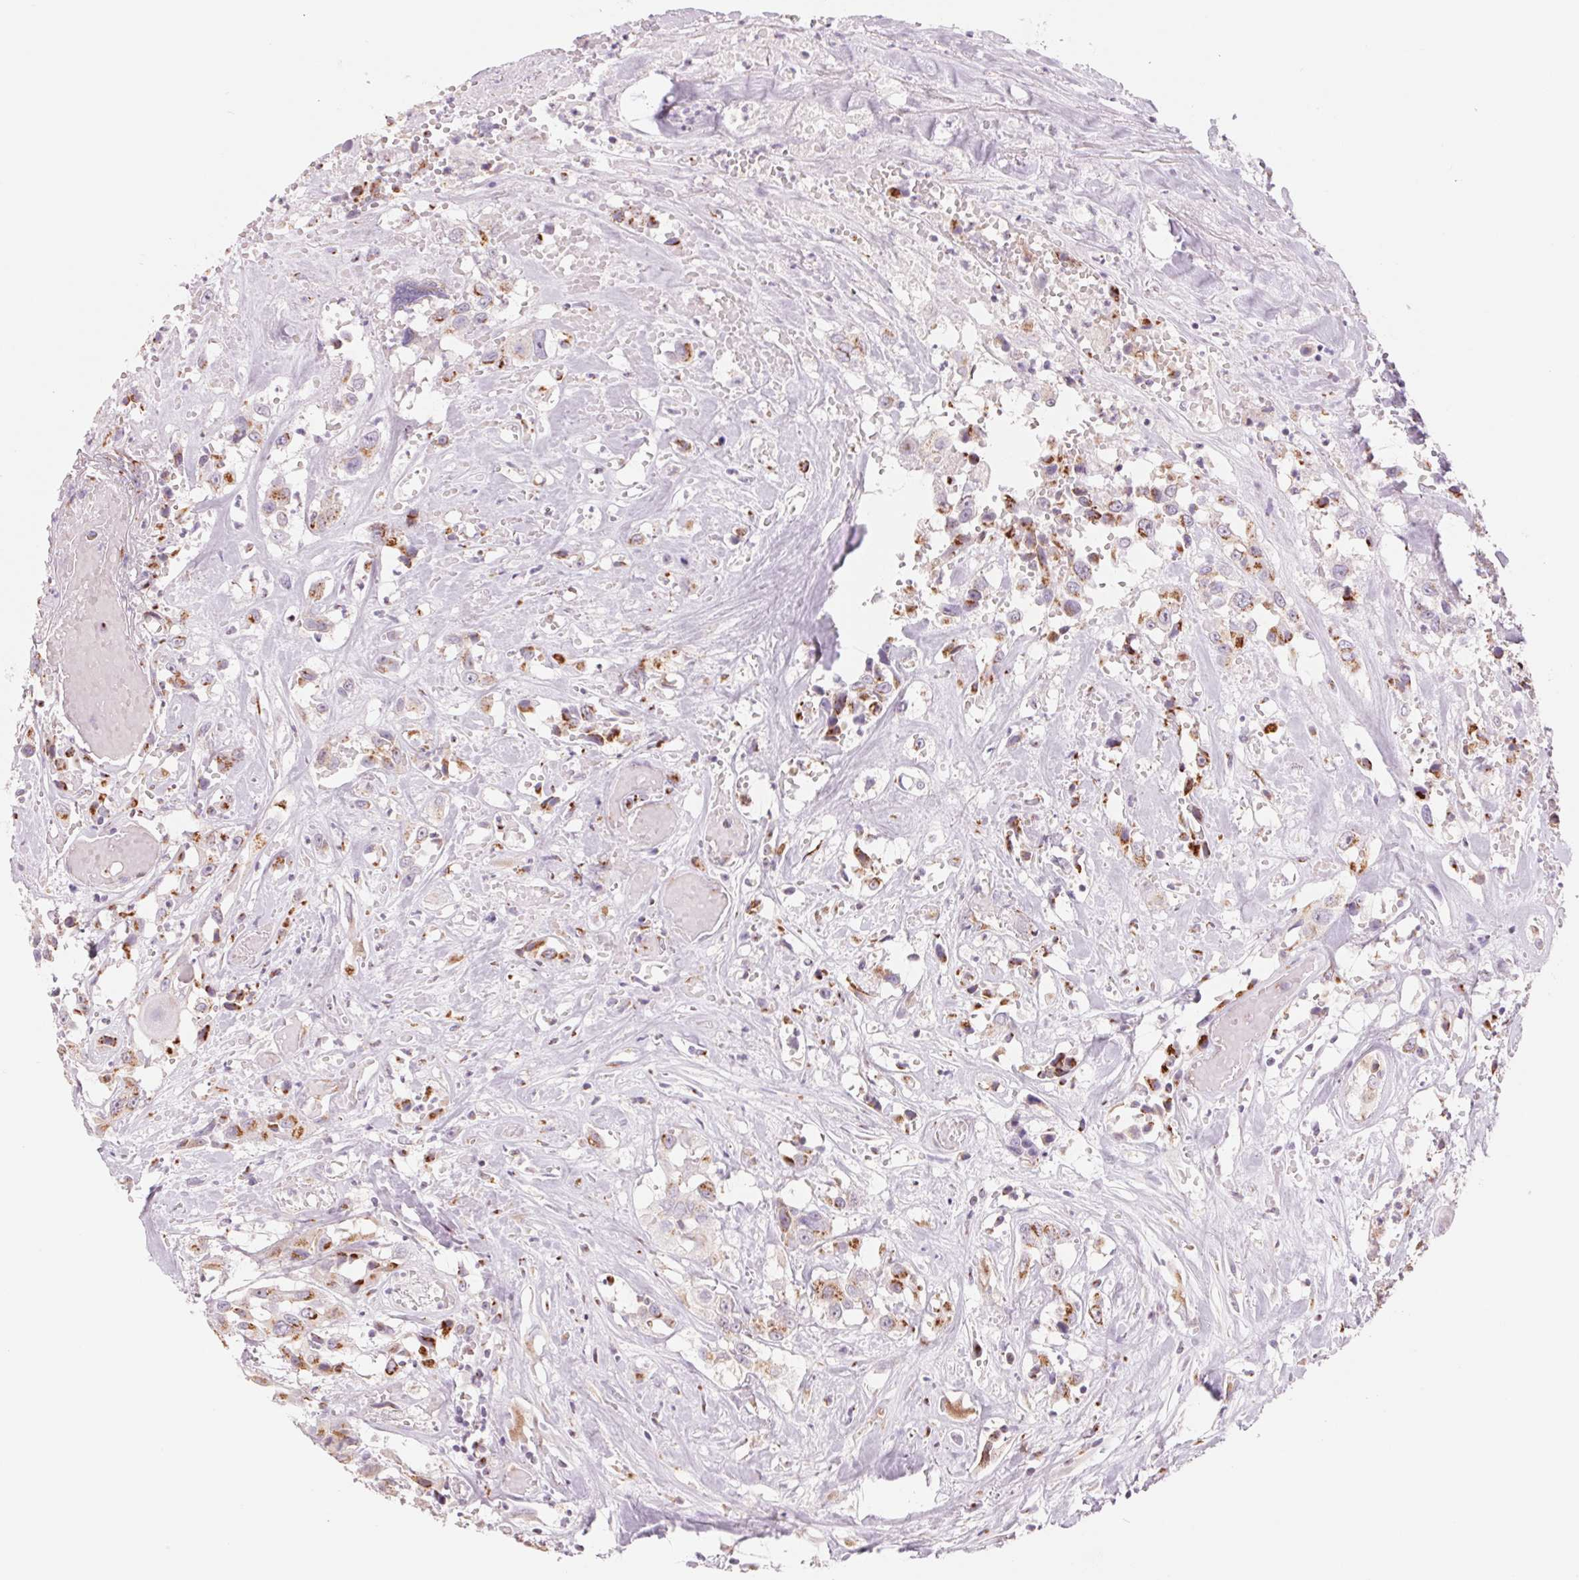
{"staining": {"intensity": "moderate", "quantity": ">75%", "location": "cytoplasmic/membranous"}, "tissue": "head and neck cancer", "cell_type": "Tumor cells", "image_type": "cancer", "snomed": [{"axis": "morphology", "description": "Squamous cell carcinoma, NOS"}, {"axis": "topography", "description": "Head-Neck"}], "caption": "An immunohistochemistry image of neoplastic tissue is shown. Protein staining in brown labels moderate cytoplasmic/membranous positivity in head and neck squamous cell carcinoma within tumor cells. The staining is performed using DAB brown chromogen to label protein expression. The nuclei are counter-stained blue using hematoxylin.", "gene": "GALNT7", "patient": {"sex": "male", "age": 57}}